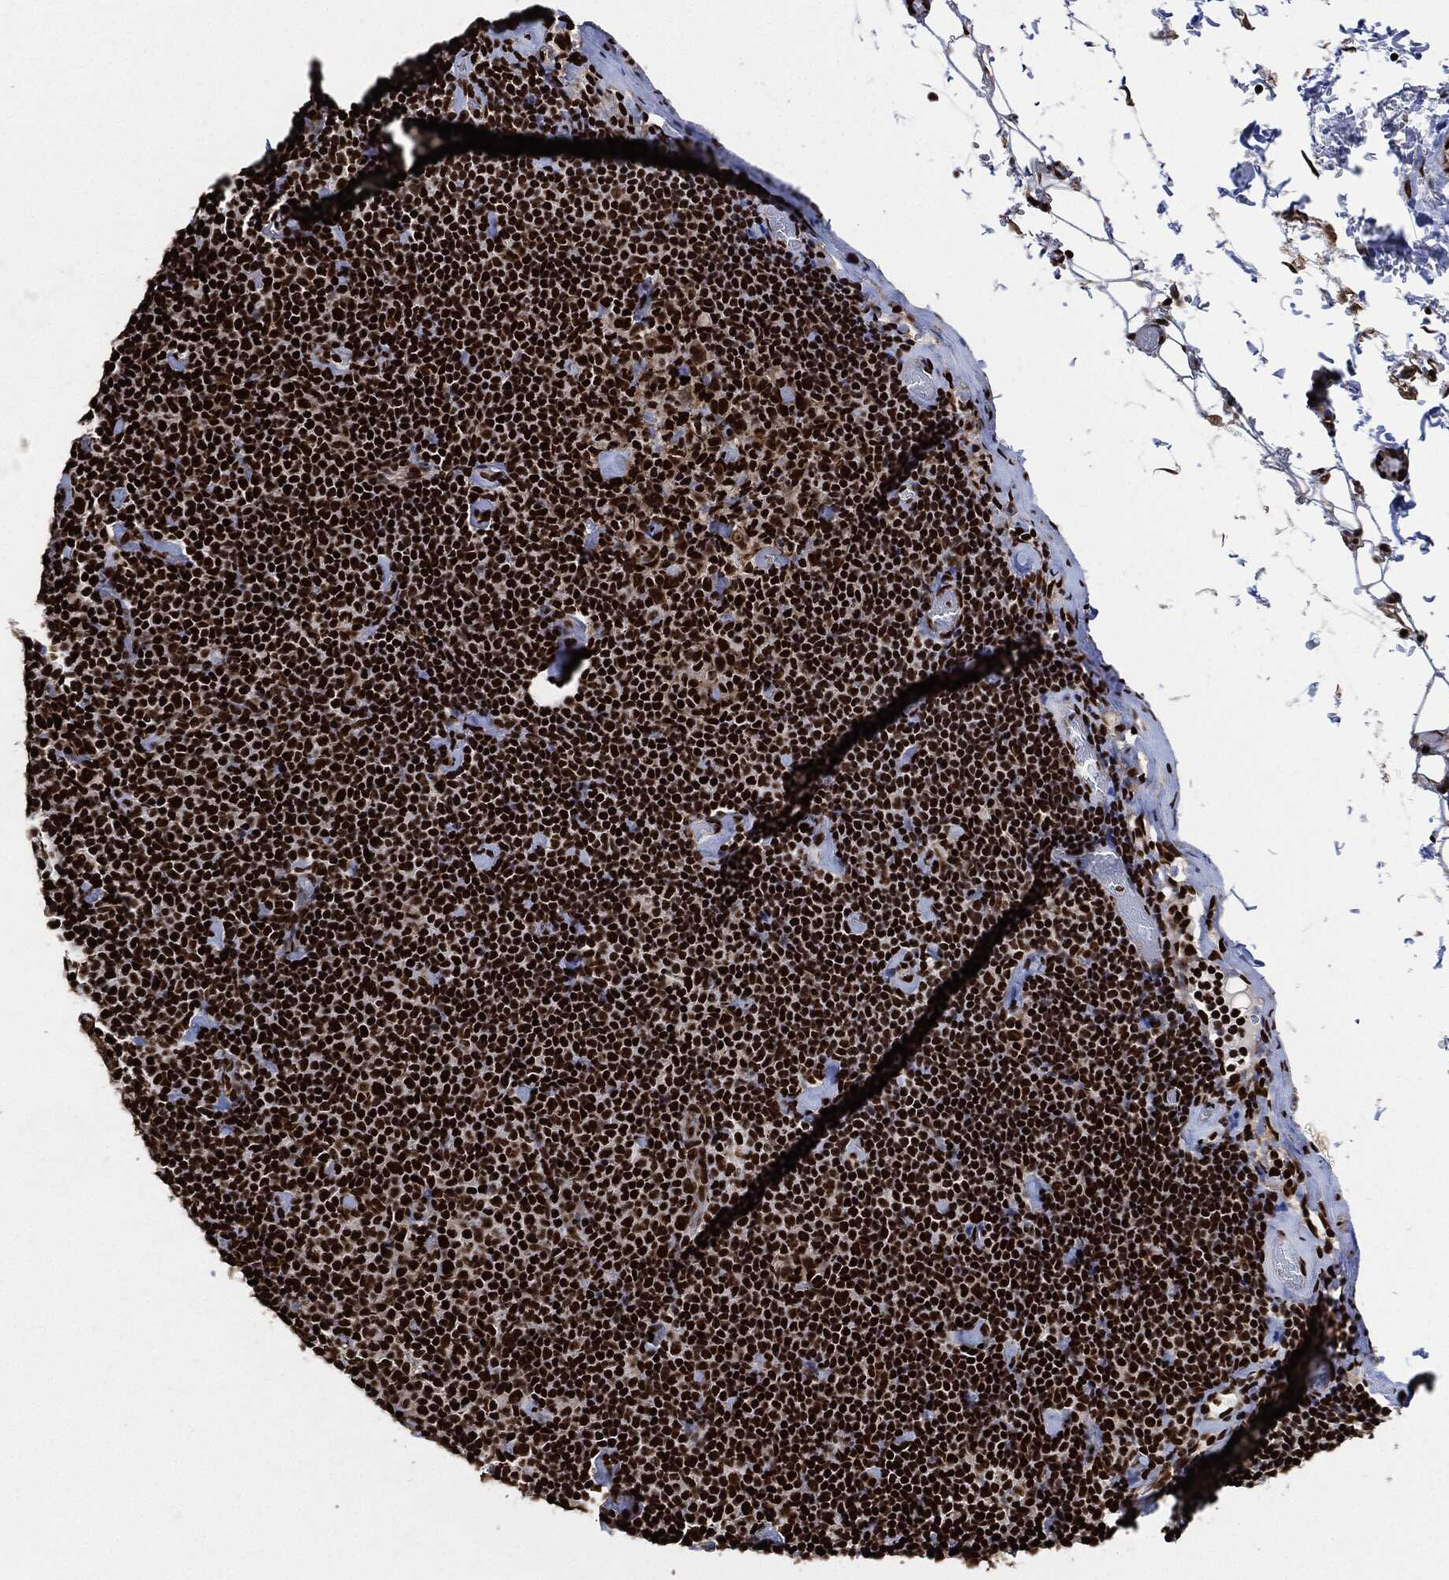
{"staining": {"intensity": "strong", "quantity": ">75%", "location": "nuclear"}, "tissue": "lymphoma", "cell_type": "Tumor cells", "image_type": "cancer", "snomed": [{"axis": "morphology", "description": "Malignant lymphoma, non-Hodgkin's type, Low grade"}, {"axis": "topography", "description": "Lymph node"}], "caption": "Immunohistochemical staining of lymphoma reveals high levels of strong nuclear protein expression in about >75% of tumor cells. (DAB (3,3'-diaminobenzidine) IHC with brightfield microscopy, high magnification).", "gene": "RECQL", "patient": {"sex": "male", "age": 81}}